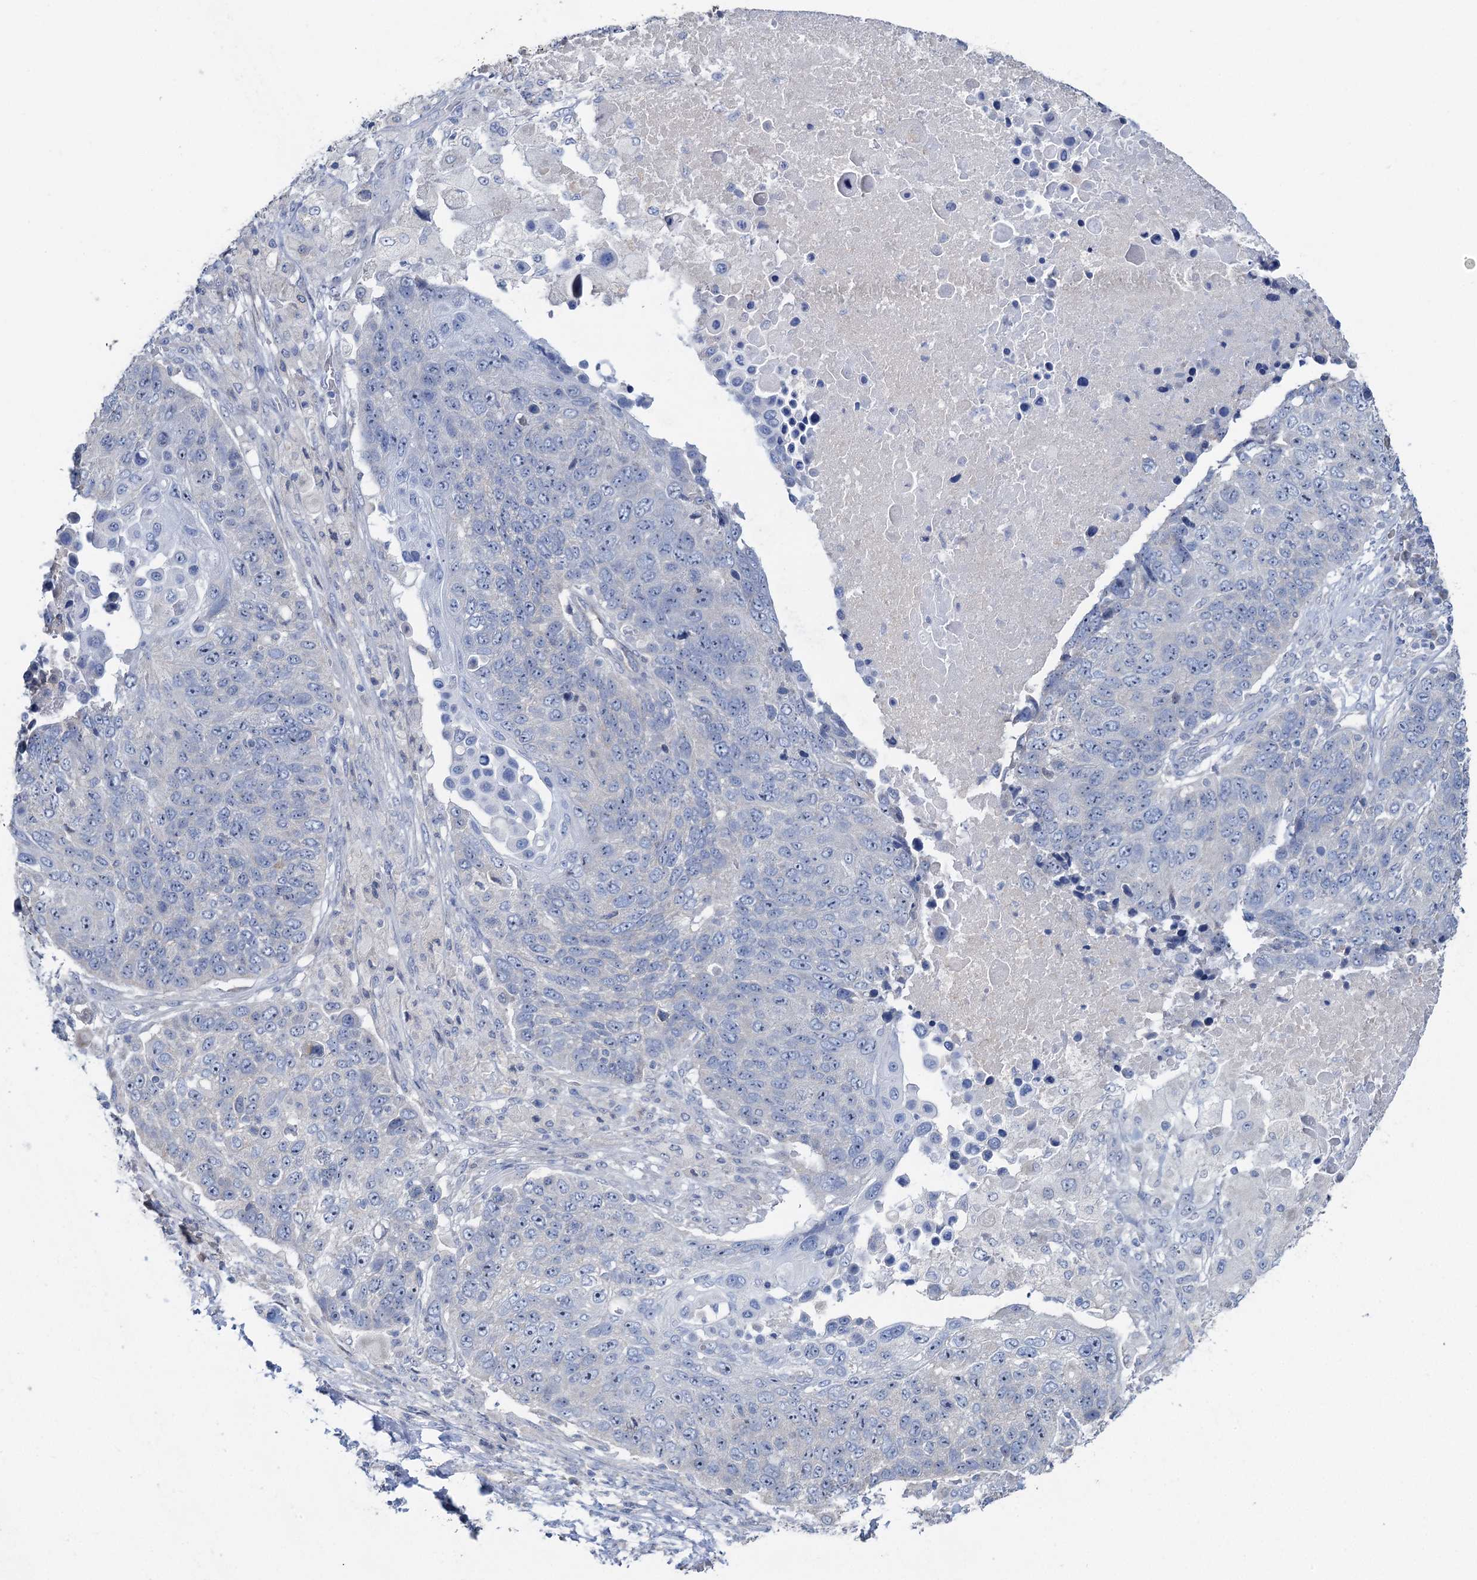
{"staining": {"intensity": "negative", "quantity": "none", "location": "none"}, "tissue": "lung cancer", "cell_type": "Tumor cells", "image_type": "cancer", "snomed": [{"axis": "morphology", "description": "Normal tissue, NOS"}, {"axis": "morphology", "description": "Squamous cell carcinoma, NOS"}, {"axis": "topography", "description": "Lymph node"}, {"axis": "topography", "description": "Lung"}], "caption": "A high-resolution micrograph shows immunohistochemistry (IHC) staining of lung cancer, which demonstrates no significant expression in tumor cells.", "gene": "PLLP", "patient": {"sex": "male", "age": 66}}